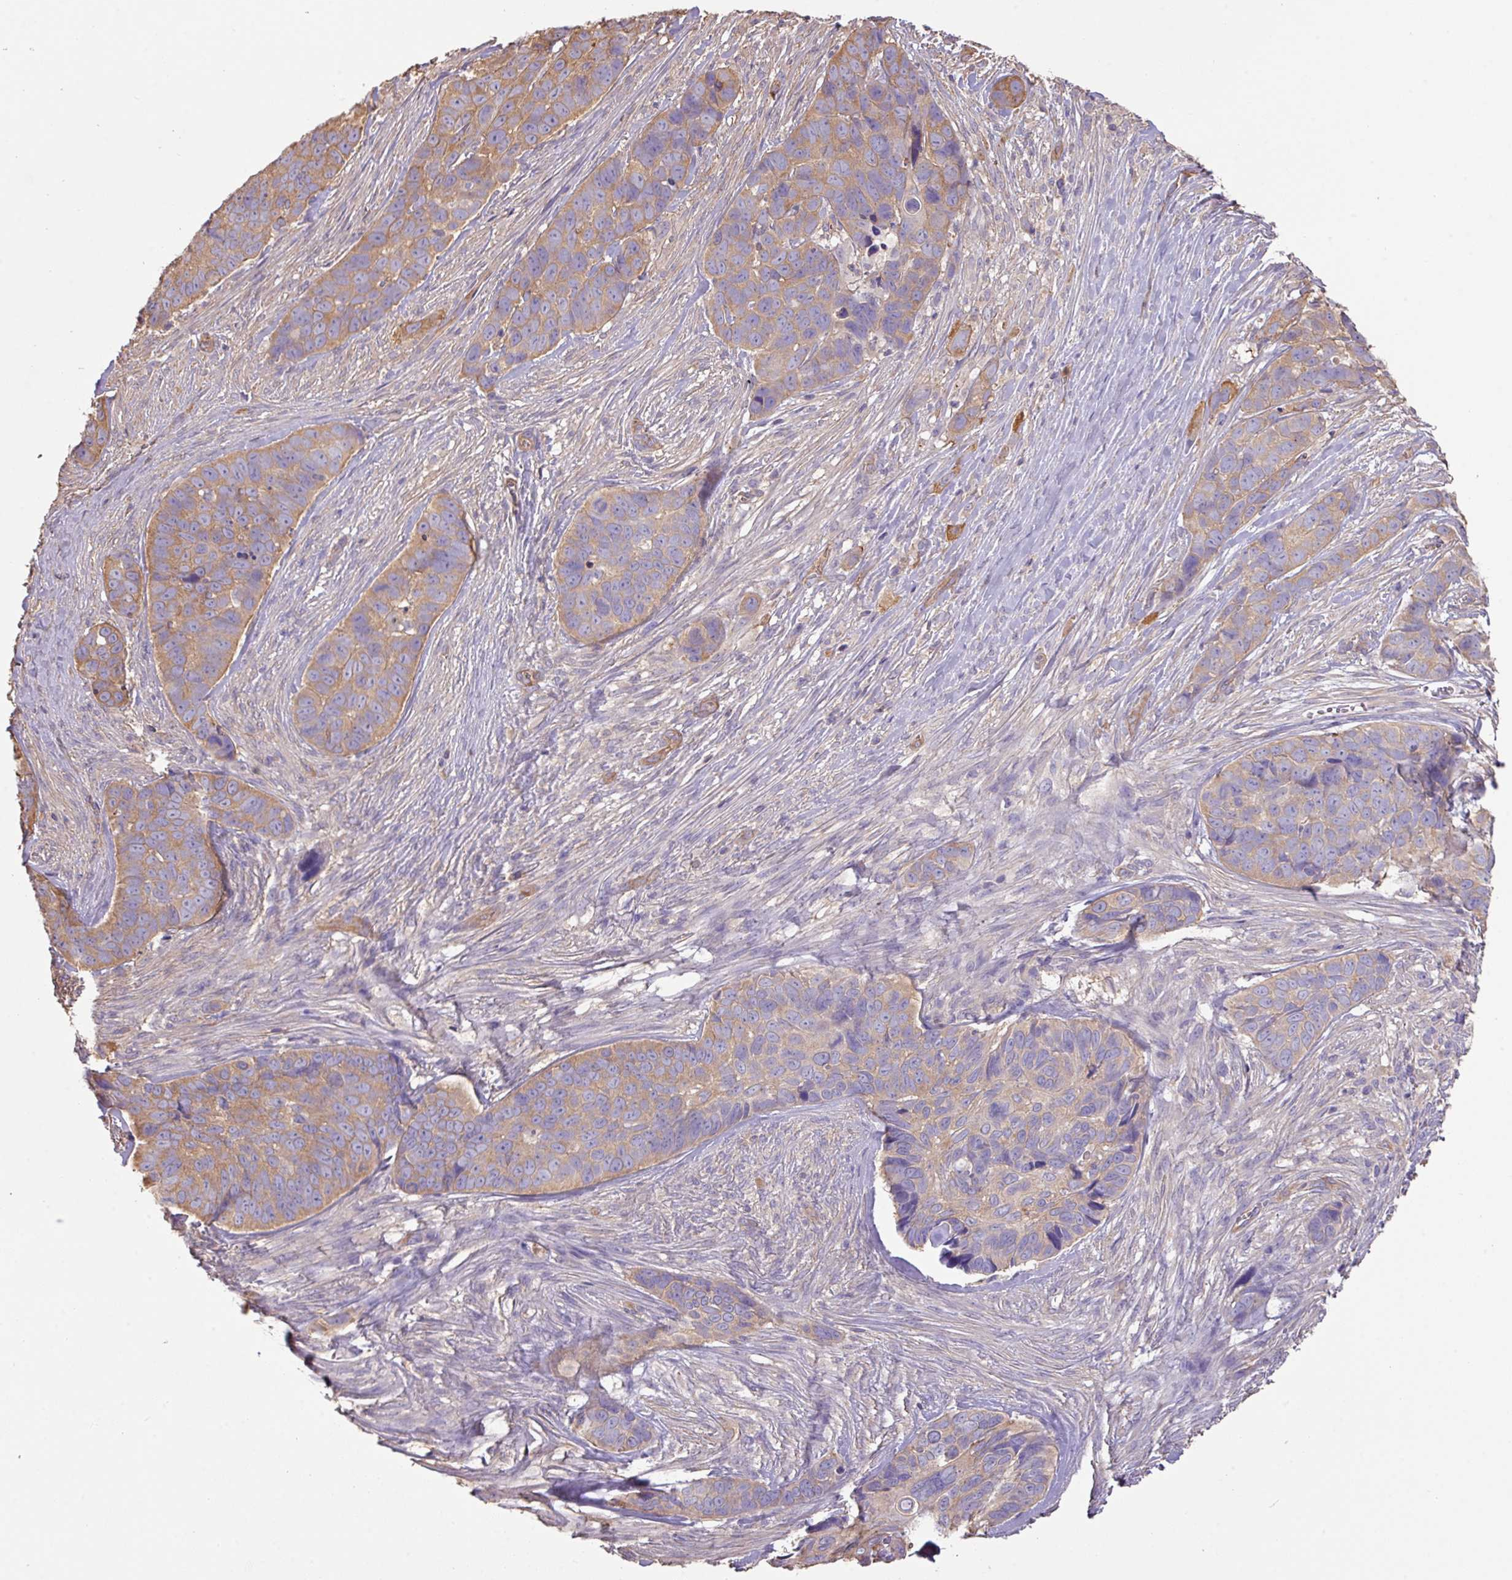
{"staining": {"intensity": "weak", "quantity": ">75%", "location": "cytoplasmic/membranous"}, "tissue": "skin cancer", "cell_type": "Tumor cells", "image_type": "cancer", "snomed": [{"axis": "morphology", "description": "Basal cell carcinoma"}, {"axis": "topography", "description": "Skin"}], "caption": "IHC photomicrograph of skin cancer (basal cell carcinoma) stained for a protein (brown), which reveals low levels of weak cytoplasmic/membranous expression in approximately >75% of tumor cells.", "gene": "CALML4", "patient": {"sex": "female", "age": 82}}